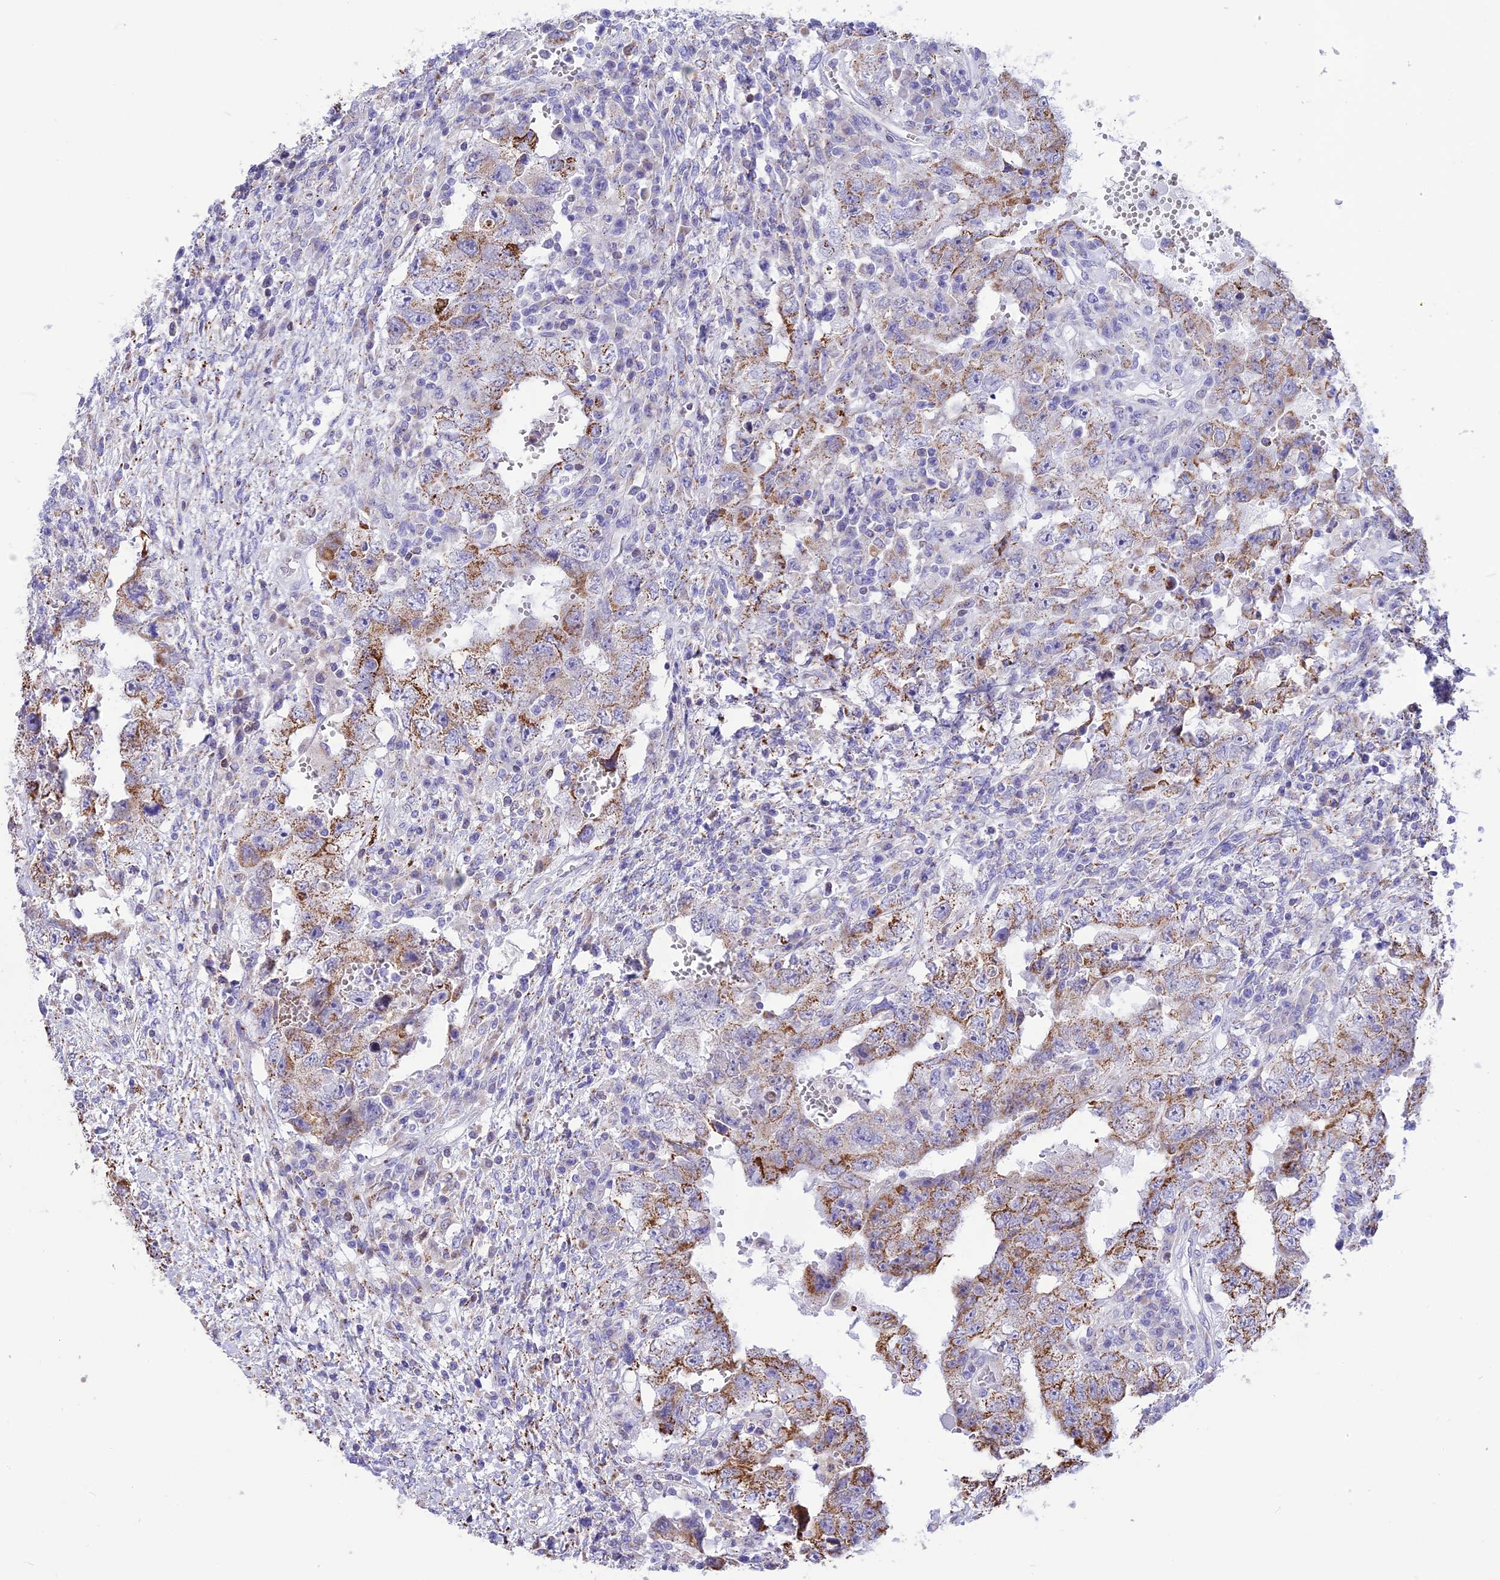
{"staining": {"intensity": "moderate", "quantity": "25%-75%", "location": "cytoplasmic/membranous"}, "tissue": "testis cancer", "cell_type": "Tumor cells", "image_type": "cancer", "snomed": [{"axis": "morphology", "description": "Carcinoma, Embryonal, NOS"}, {"axis": "topography", "description": "Testis"}], "caption": "Testis cancer (embryonal carcinoma) stained with a brown dye reveals moderate cytoplasmic/membranous positive staining in approximately 25%-75% of tumor cells.", "gene": "DOC2B", "patient": {"sex": "male", "age": 26}}